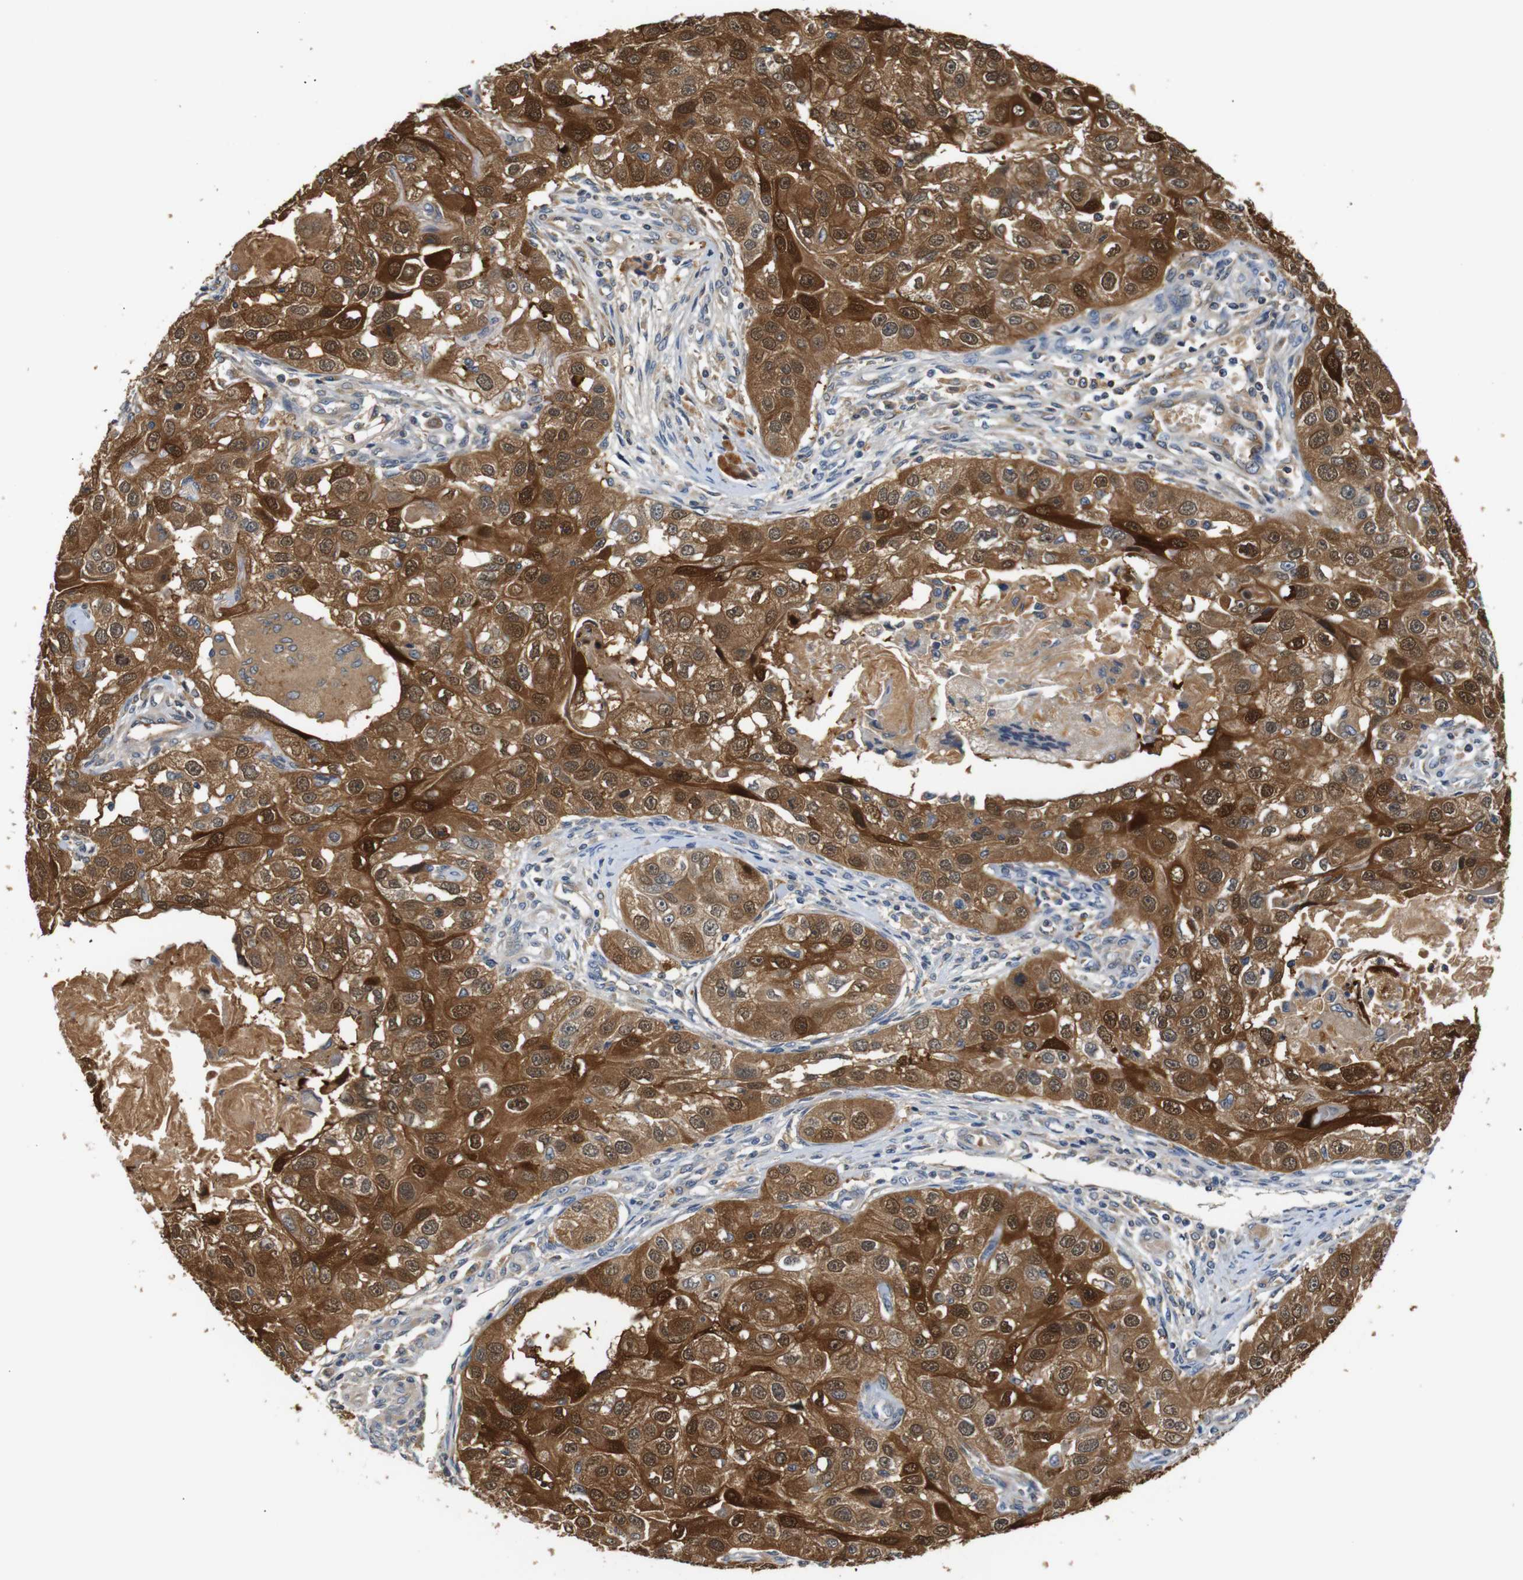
{"staining": {"intensity": "strong", "quantity": ">75%", "location": "cytoplasmic/membranous,nuclear"}, "tissue": "head and neck cancer", "cell_type": "Tumor cells", "image_type": "cancer", "snomed": [{"axis": "morphology", "description": "Normal tissue, NOS"}, {"axis": "morphology", "description": "Squamous cell carcinoma, NOS"}, {"axis": "topography", "description": "Skeletal muscle"}, {"axis": "topography", "description": "Head-Neck"}], "caption": "Brown immunohistochemical staining in human head and neck squamous cell carcinoma exhibits strong cytoplasmic/membranous and nuclear expression in approximately >75% of tumor cells.", "gene": "SFN", "patient": {"sex": "male", "age": 51}}